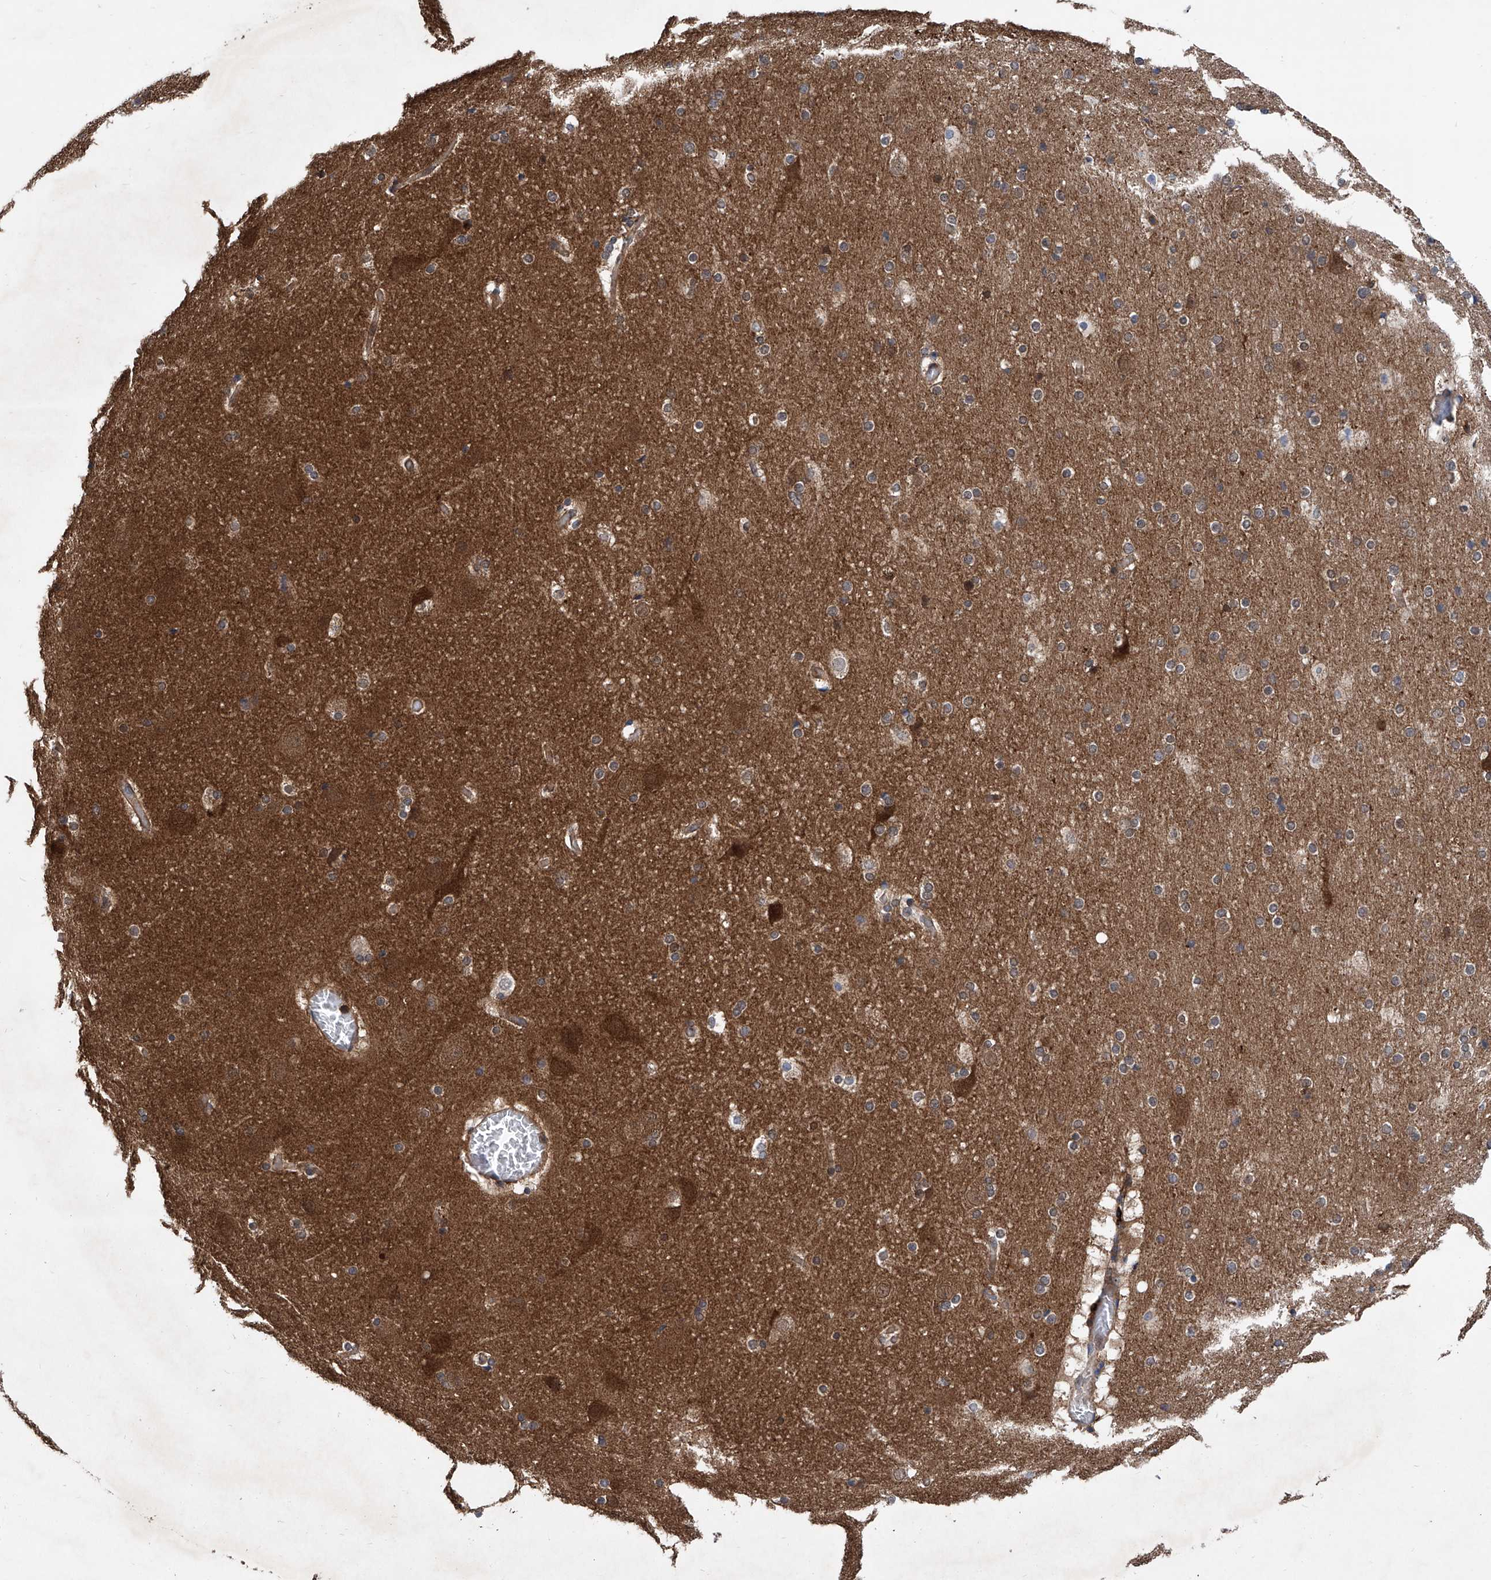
{"staining": {"intensity": "moderate", "quantity": ">75%", "location": "cytoplasmic/membranous"}, "tissue": "cerebral cortex", "cell_type": "Endothelial cells", "image_type": "normal", "snomed": [{"axis": "morphology", "description": "Normal tissue, NOS"}, {"axis": "topography", "description": "Cerebral cortex"}], "caption": "Protein expression analysis of benign cerebral cortex exhibits moderate cytoplasmic/membranous expression in approximately >75% of endothelial cells. The staining was performed using DAB, with brown indicating positive protein expression. Nuclei are stained blue with hematoxylin.", "gene": "SMAP1", "patient": {"sex": "male", "age": 57}}